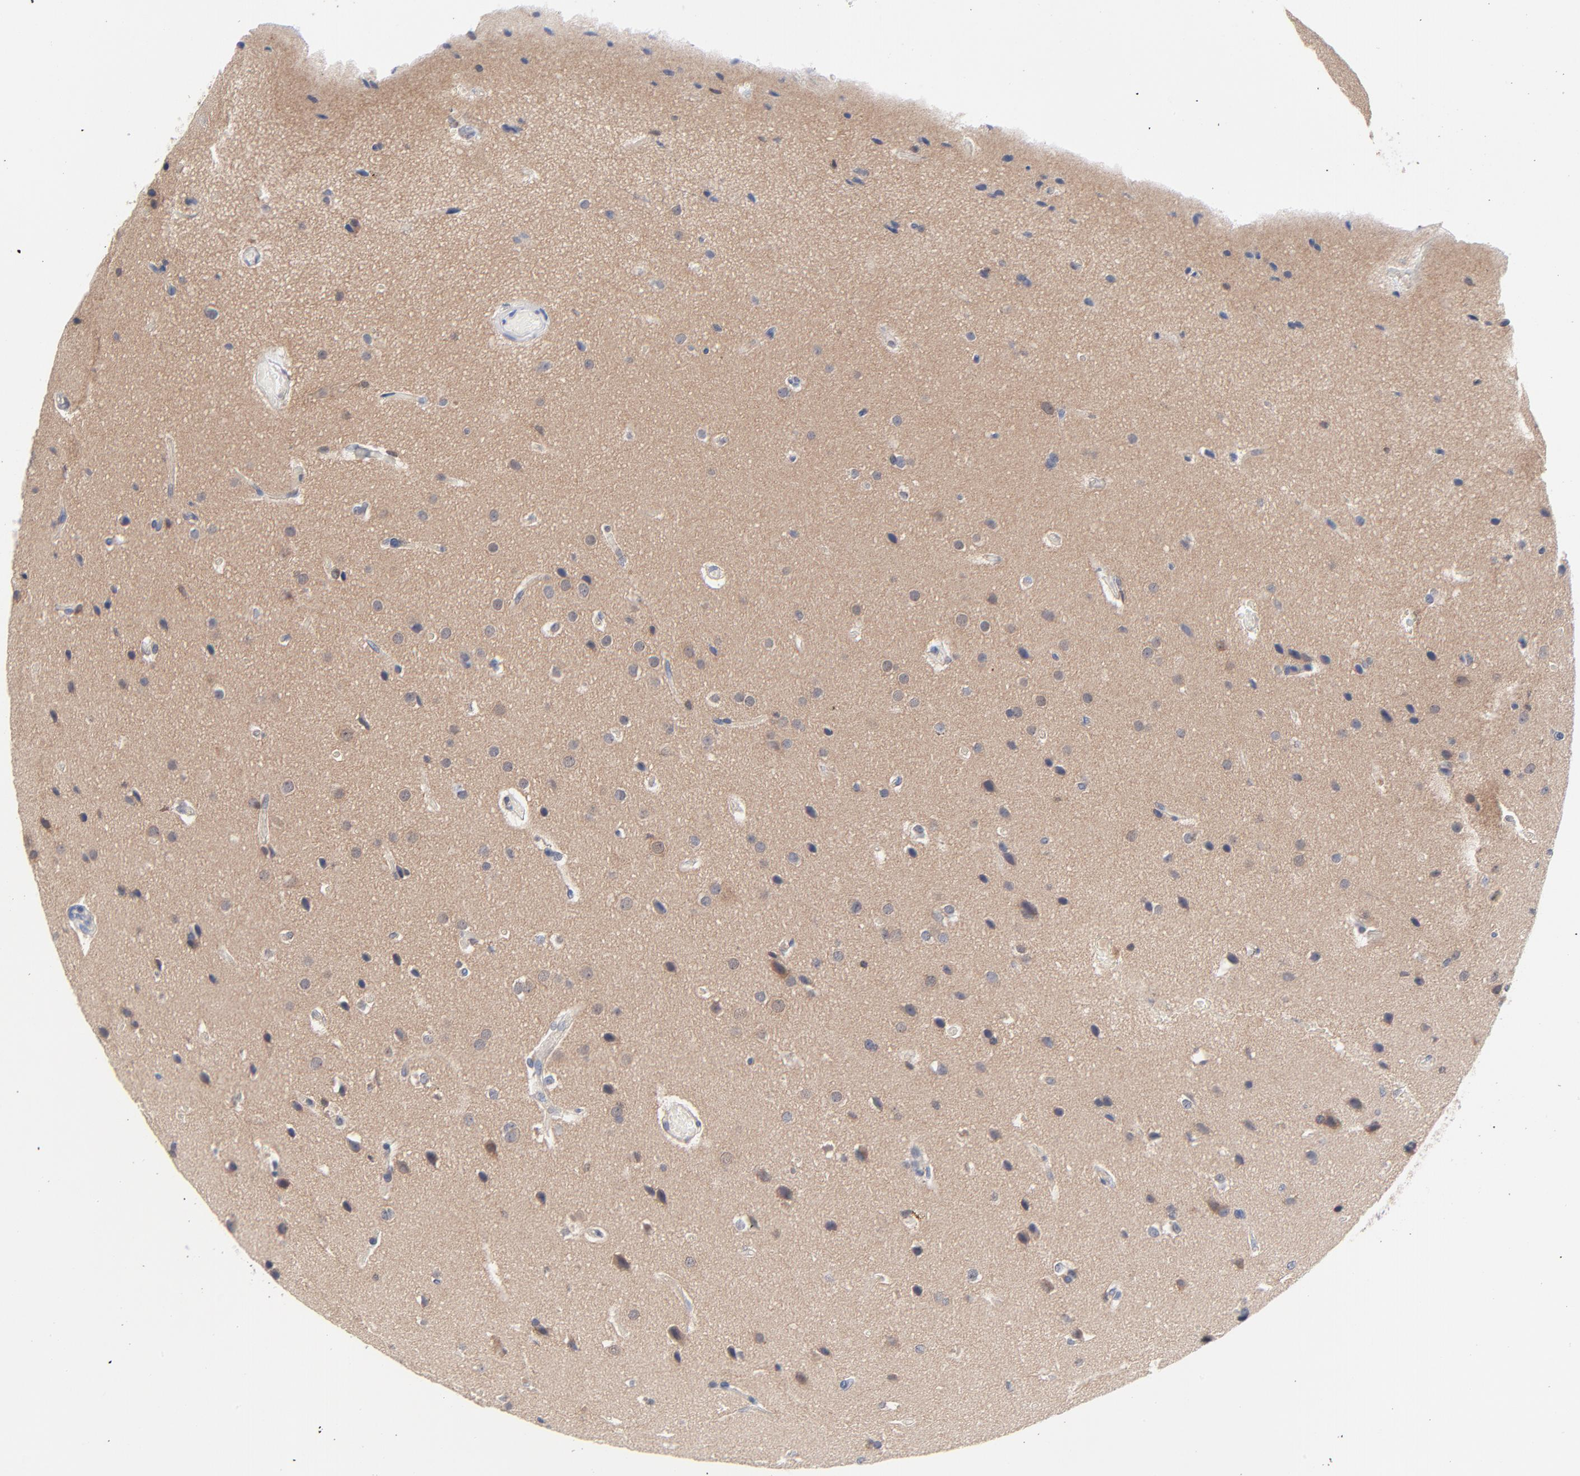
{"staining": {"intensity": "negative", "quantity": "none", "location": "none"}, "tissue": "glioma", "cell_type": "Tumor cells", "image_type": "cancer", "snomed": [{"axis": "morphology", "description": "Glioma, malignant, Low grade"}, {"axis": "topography", "description": "Cerebral cortex"}], "caption": "Immunohistochemistry (IHC) image of neoplastic tissue: human glioma stained with DAB (3,3'-diaminobenzidine) shows no significant protein positivity in tumor cells. (Immunohistochemistry, brightfield microscopy, high magnification).", "gene": "CAB39L", "patient": {"sex": "female", "age": 47}}